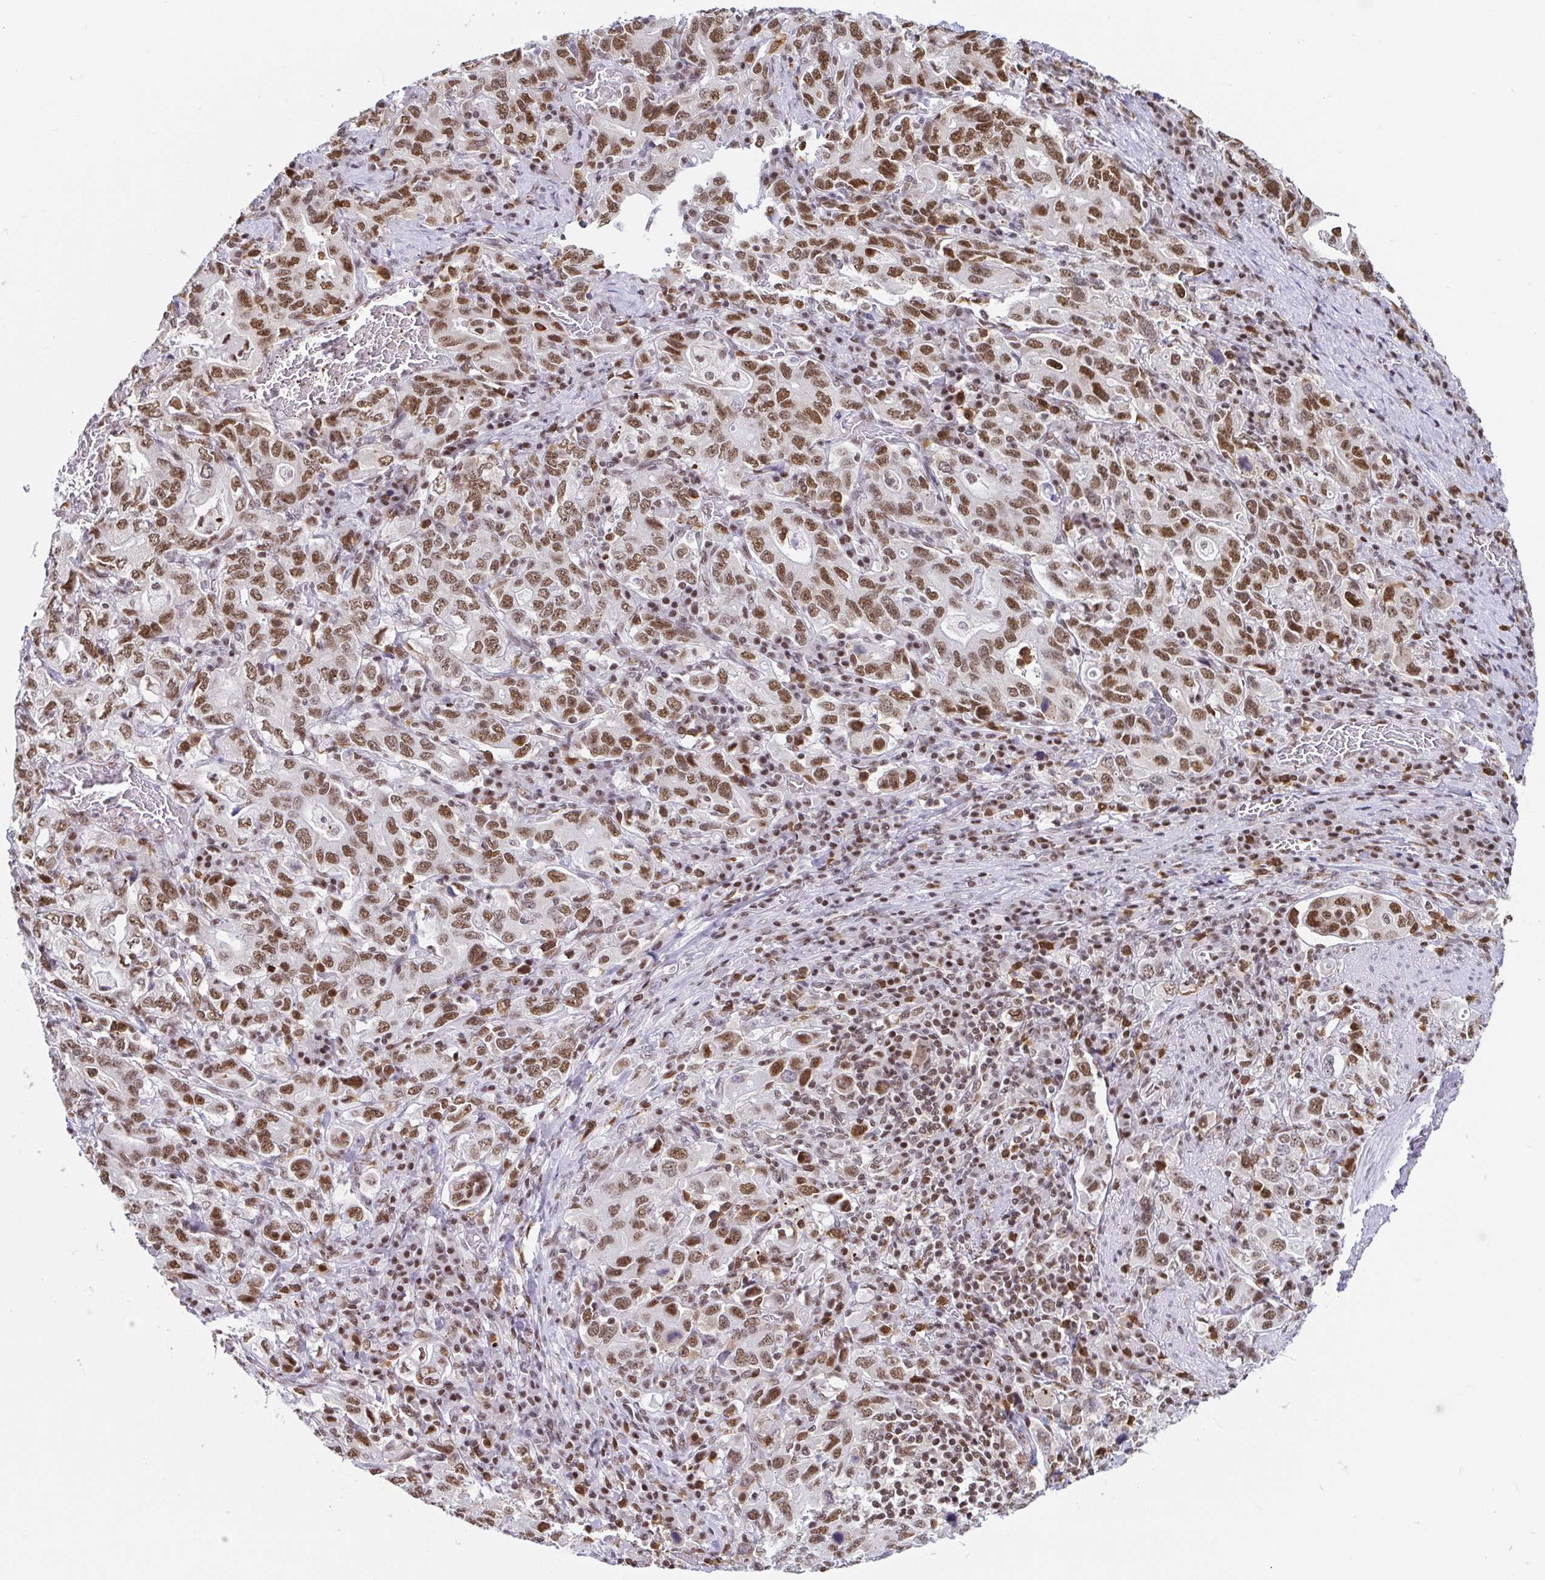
{"staining": {"intensity": "moderate", "quantity": "25%-75%", "location": "nuclear"}, "tissue": "stomach cancer", "cell_type": "Tumor cells", "image_type": "cancer", "snomed": [{"axis": "morphology", "description": "Adenocarcinoma, NOS"}, {"axis": "topography", "description": "Stomach, upper"}, {"axis": "topography", "description": "Stomach"}], "caption": "Brown immunohistochemical staining in stomach cancer reveals moderate nuclear expression in about 25%-75% of tumor cells.", "gene": "EWSR1", "patient": {"sex": "male", "age": 62}}